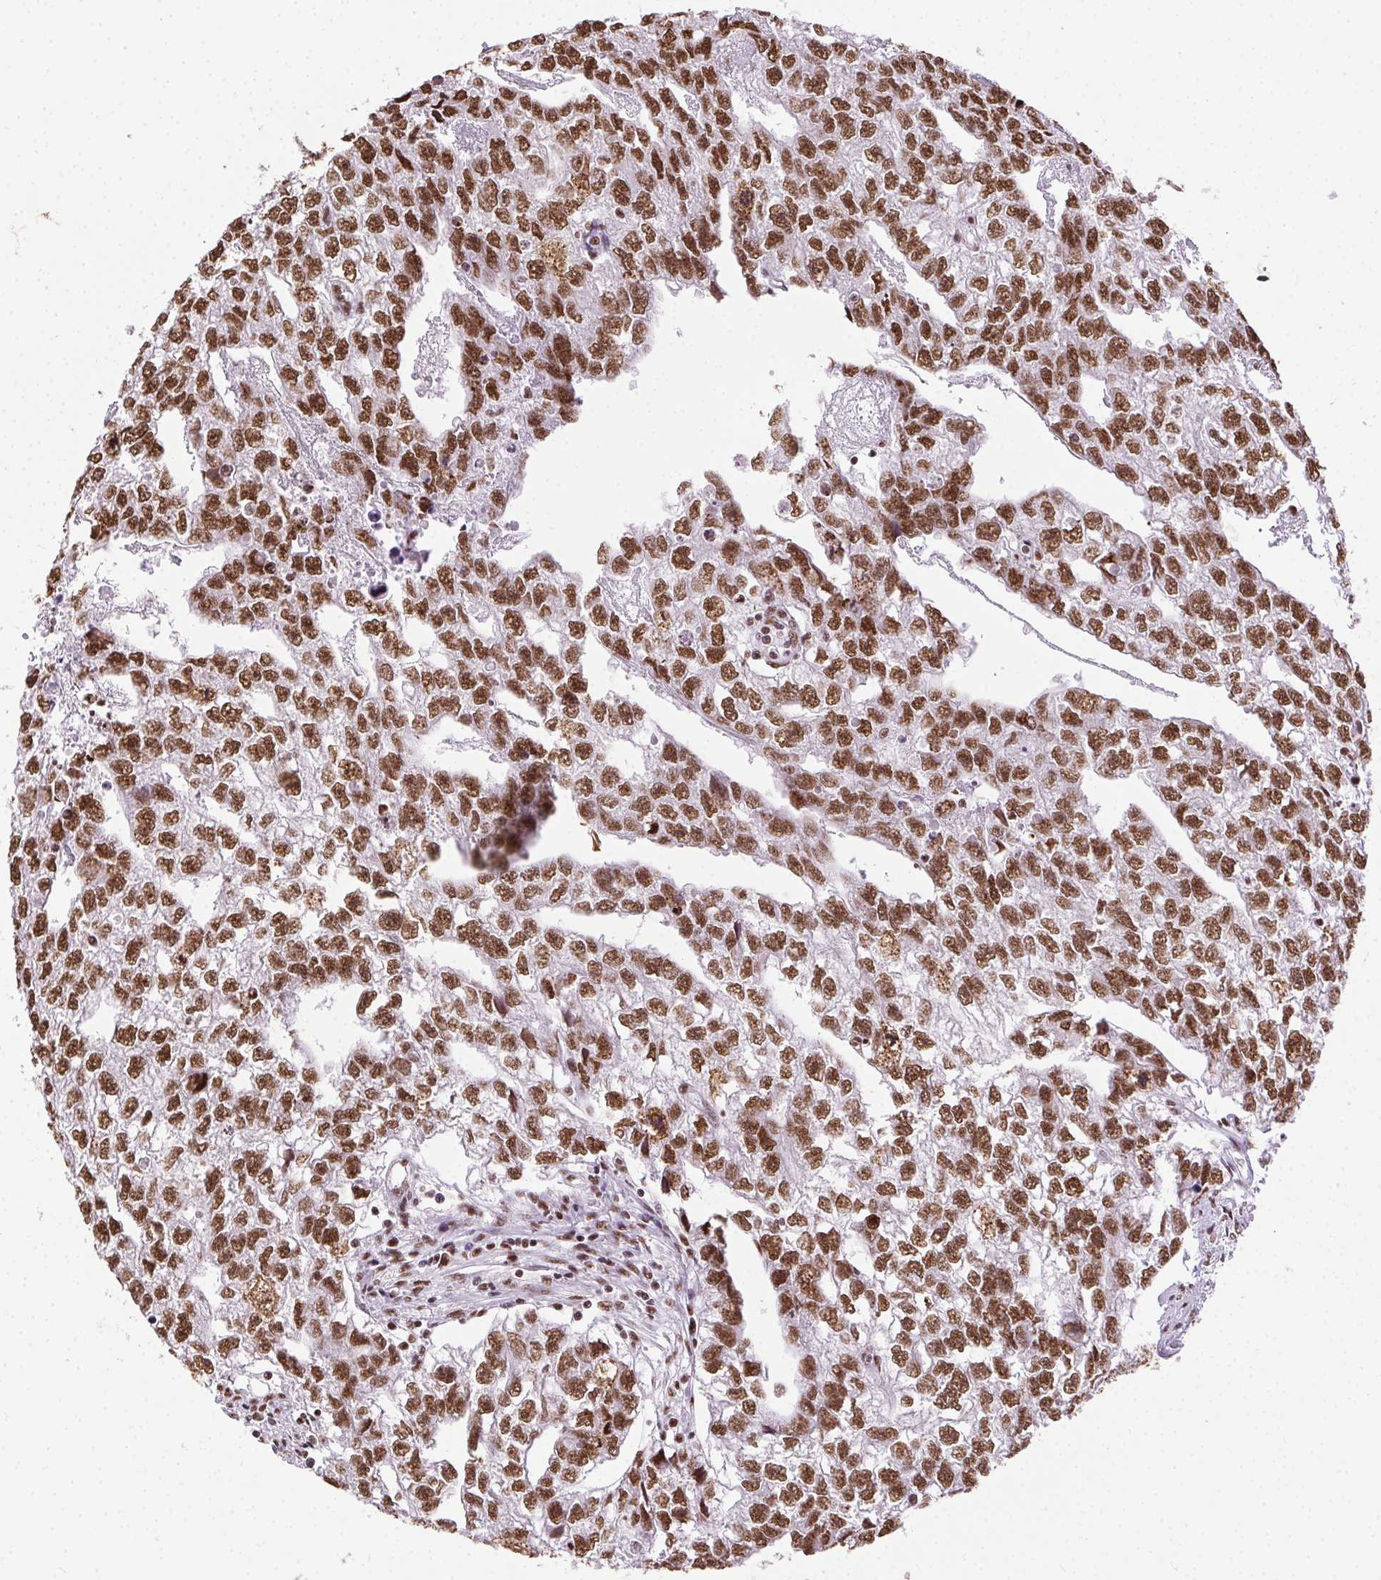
{"staining": {"intensity": "strong", "quantity": ">75%", "location": "nuclear"}, "tissue": "testis cancer", "cell_type": "Tumor cells", "image_type": "cancer", "snomed": [{"axis": "morphology", "description": "Carcinoma, Embryonal, NOS"}, {"axis": "morphology", "description": "Teratoma, malignant, NOS"}, {"axis": "topography", "description": "Testis"}], "caption": "Human testis cancer (teratoma (malignant)) stained for a protein (brown) displays strong nuclear positive expression in approximately >75% of tumor cells.", "gene": "TRA2B", "patient": {"sex": "male", "age": 44}}